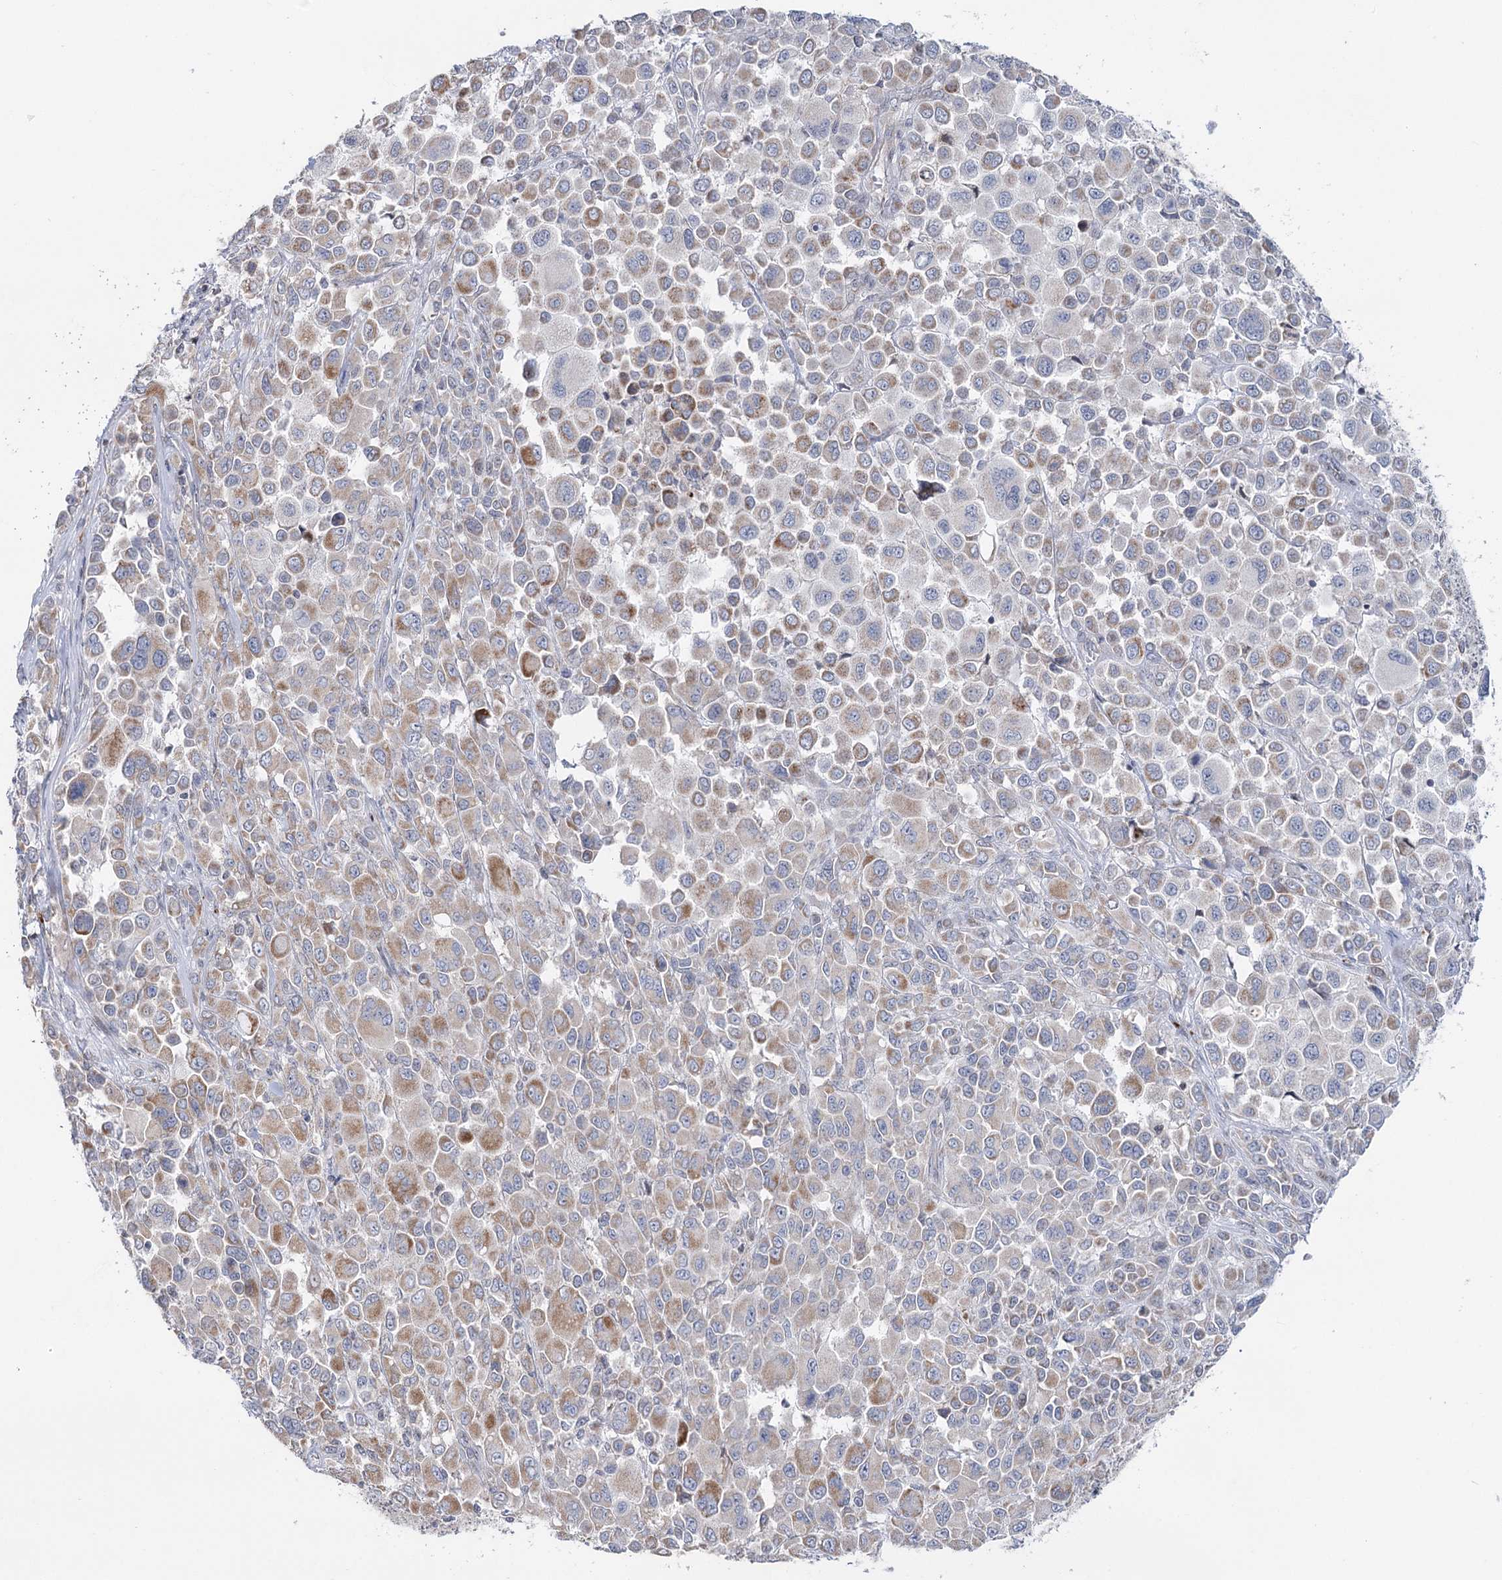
{"staining": {"intensity": "moderate", "quantity": "<25%", "location": "cytoplasmic/membranous"}, "tissue": "melanoma", "cell_type": "Tumor cells", "image_type": "cancer", "snomed": [{"axis": "morphology", "description": "Malignant melanoma, NOS"}, {"axis": "topography", "description": "Skin of trunk"}], "caption": "Immunohistochemistry (IHC) of human malignant melanoma displays low levels of moderate cytoplasmic/membranous positivity in about <25% of tumor cells. (DAB = brown stain, brightfield microscopy at high magnification).", "gene": "PTGR1", "patient": {"sex": "male", "age": 71}}